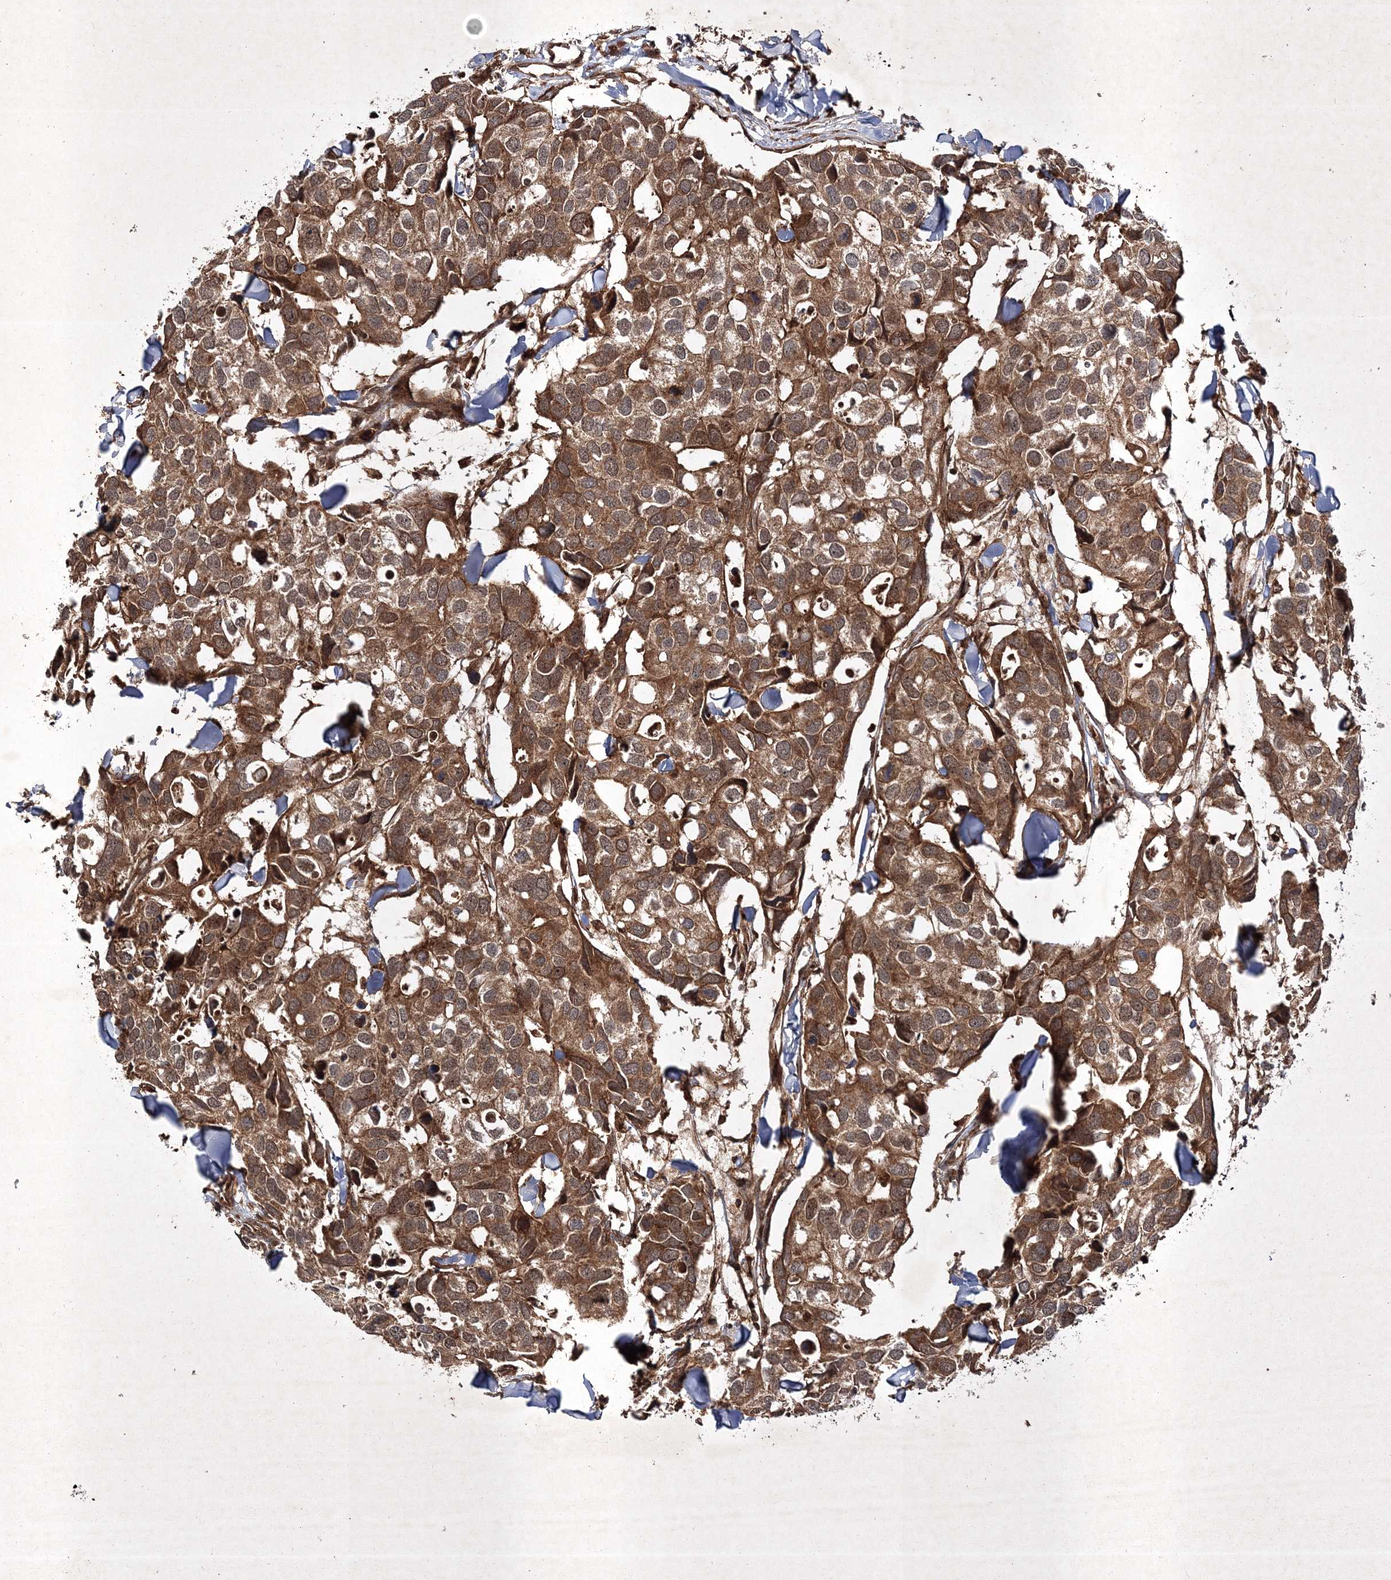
{"staining": {"intensity": "strong", "quantity": ">75%", "location": "cytoplasmic/membranous"}, "tissue": "breast cancer", "cell_type": "Tumor cells", "image_type": "cancer", "snomed": [{"axis": "morphology", "description": "Duct carcinoma"}, {"axis": "topography", "description": "Breast"}], "caption": "Human invasive ductal carcinoma (breast) stained for a protein (brown) reveals strong cytoplasmic/membranous positive staining in approximately >75% of tumor cells.", "gene": "DNAJC13", "patient": {"sex": "female", "age": 83}}